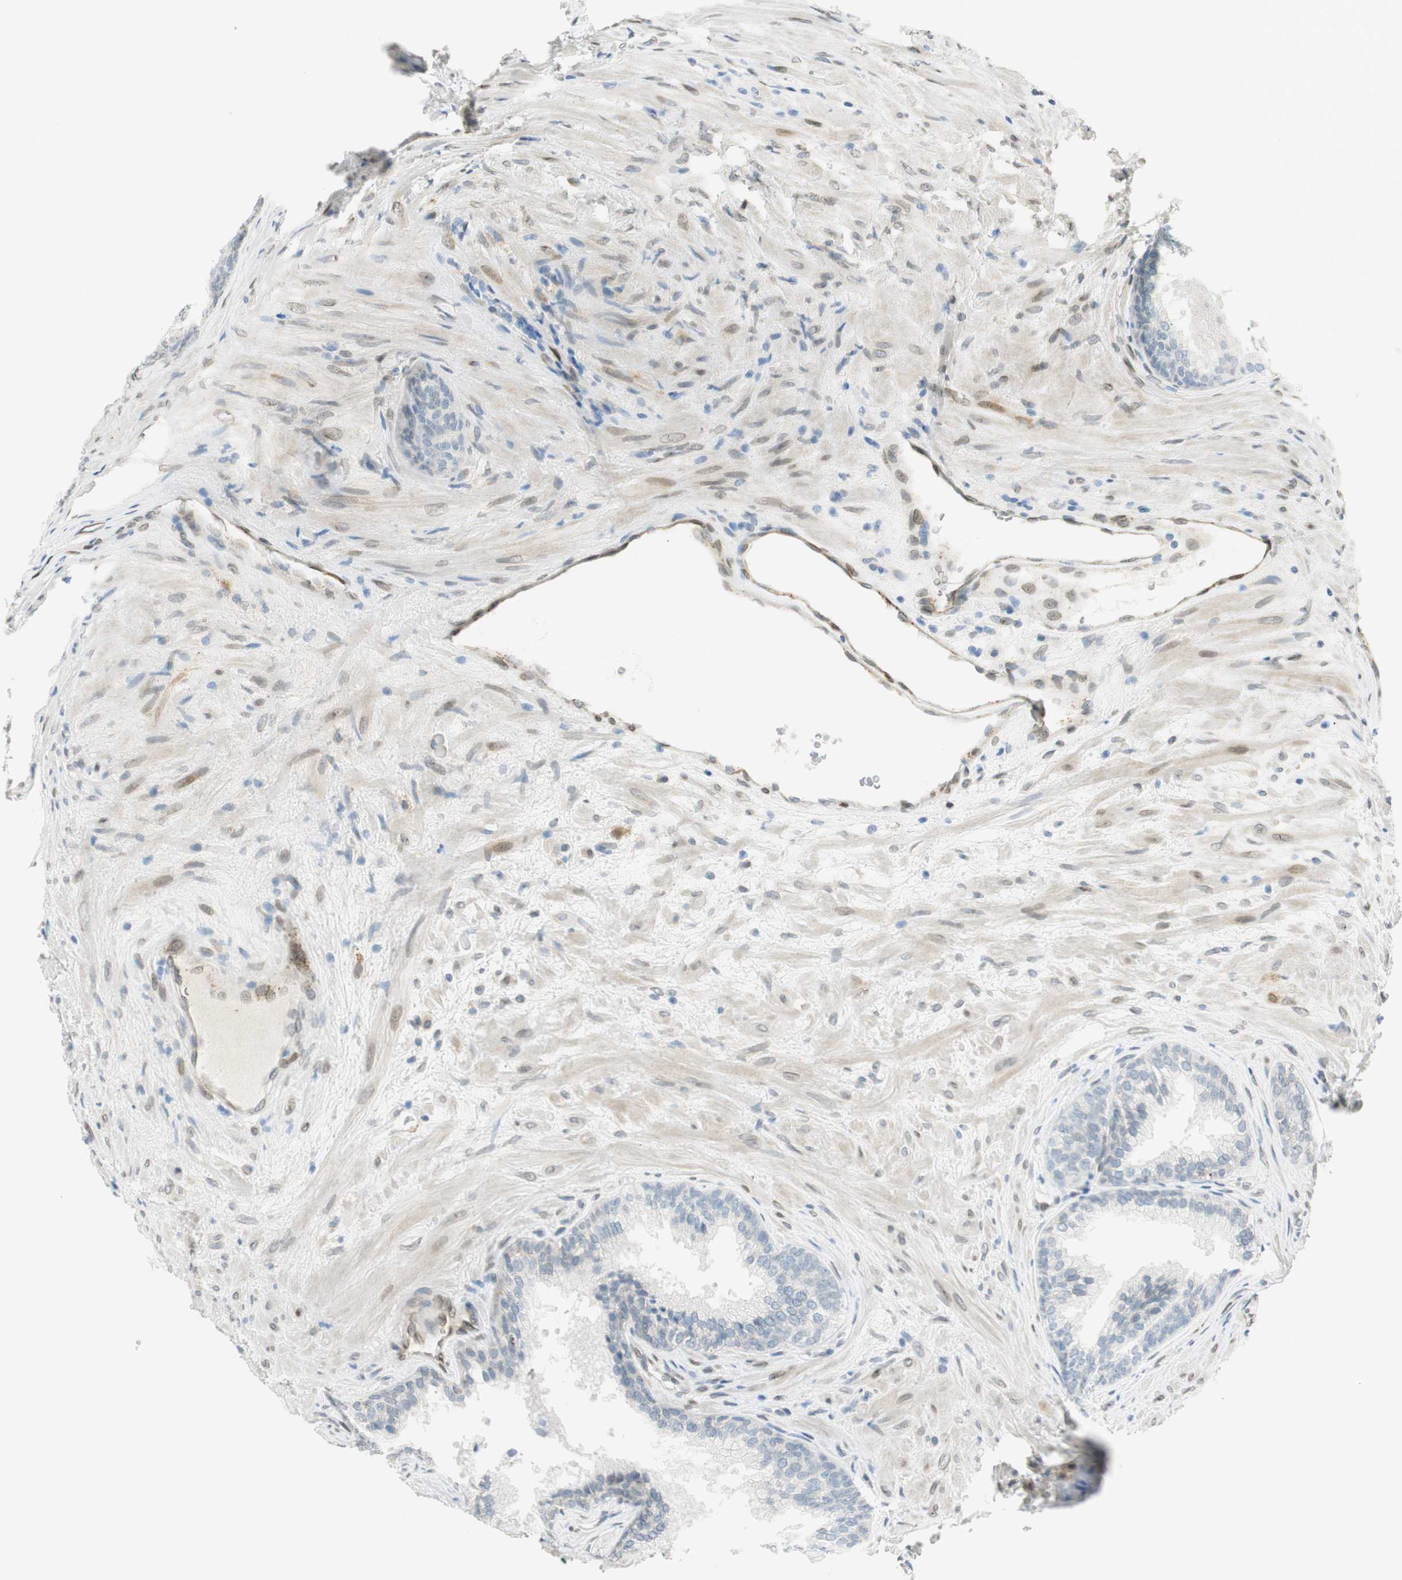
{"staining": {"intensity": "negative", "quantity": "none", "location": "none"}, "tissue": "prostate", "cell_type": "Glandular cells", "image_type": "normal", "snomed": [{"axis": "morphology", "description": "Normal tissue, NOS"}, {"axis": "topography", "description": "Prostate"}], "caption": "Photomicrograph shows no significant protein staining in glandular cells of unremarkable prostate. The staining is performed using DAB (3,3'-diaminobenzidine) brown chromogen with nuclei counter-stained in using hematoxylin.", "gene": "TMEM260", "patient": {"sex": "male", "age": 76}}